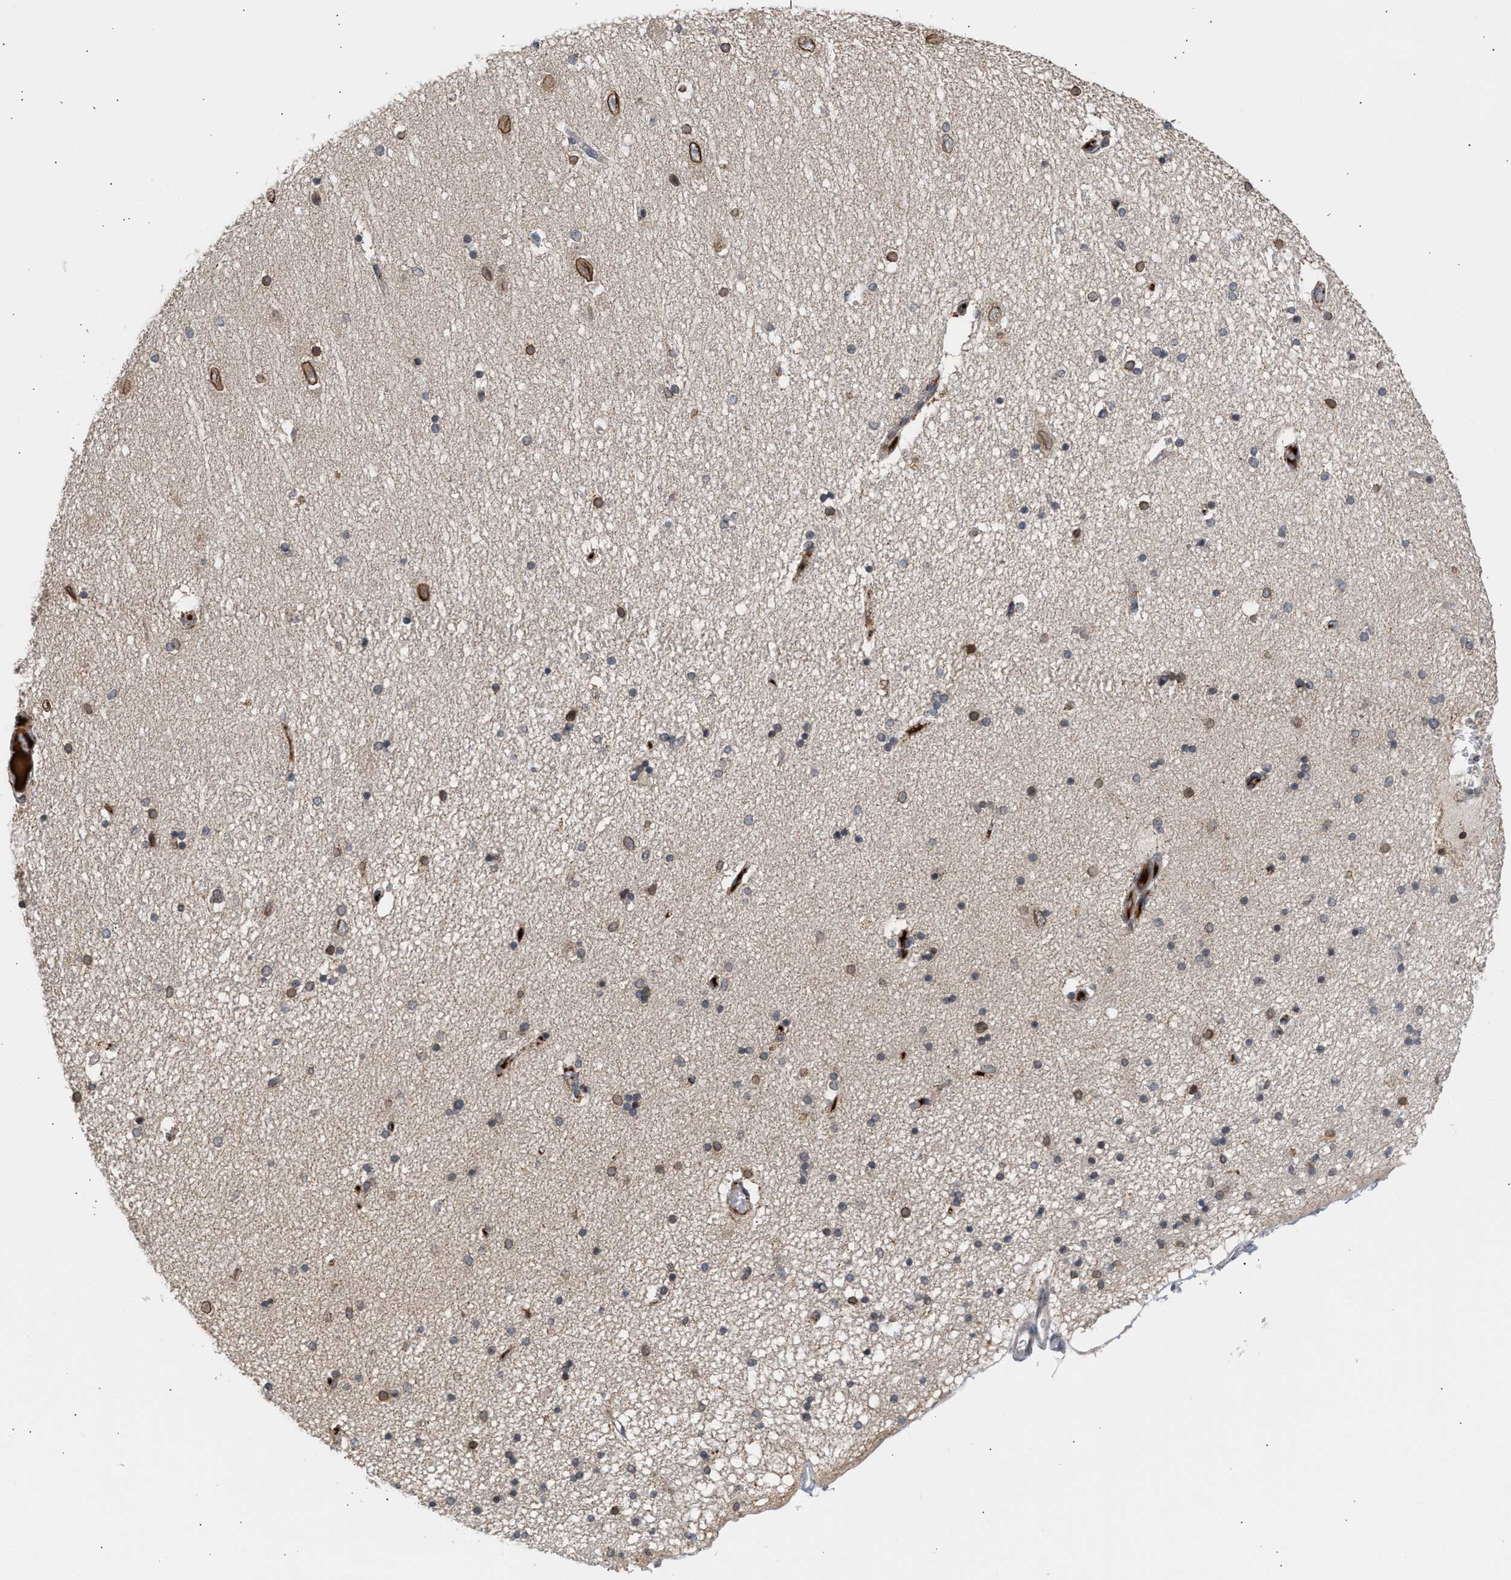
{"staining": {"intensity": "weak", "quantity": "25%-75%", "location": "nuclear"}, "tissue": "hippocampus", "cell_type": "Glial cells", "image_type": "normal", "snomed": [{"axis": "morphology", "description": "Normal tissue, NOS"}, {"axis": "topography", "description": "Hippocampus"}], "caption": "The immunohistochemical stain labels weak nuclear positivity in glial cells of normal hippocampus.", "gene": "NUP62", "patient": {"sex": "female", "age": 54}}